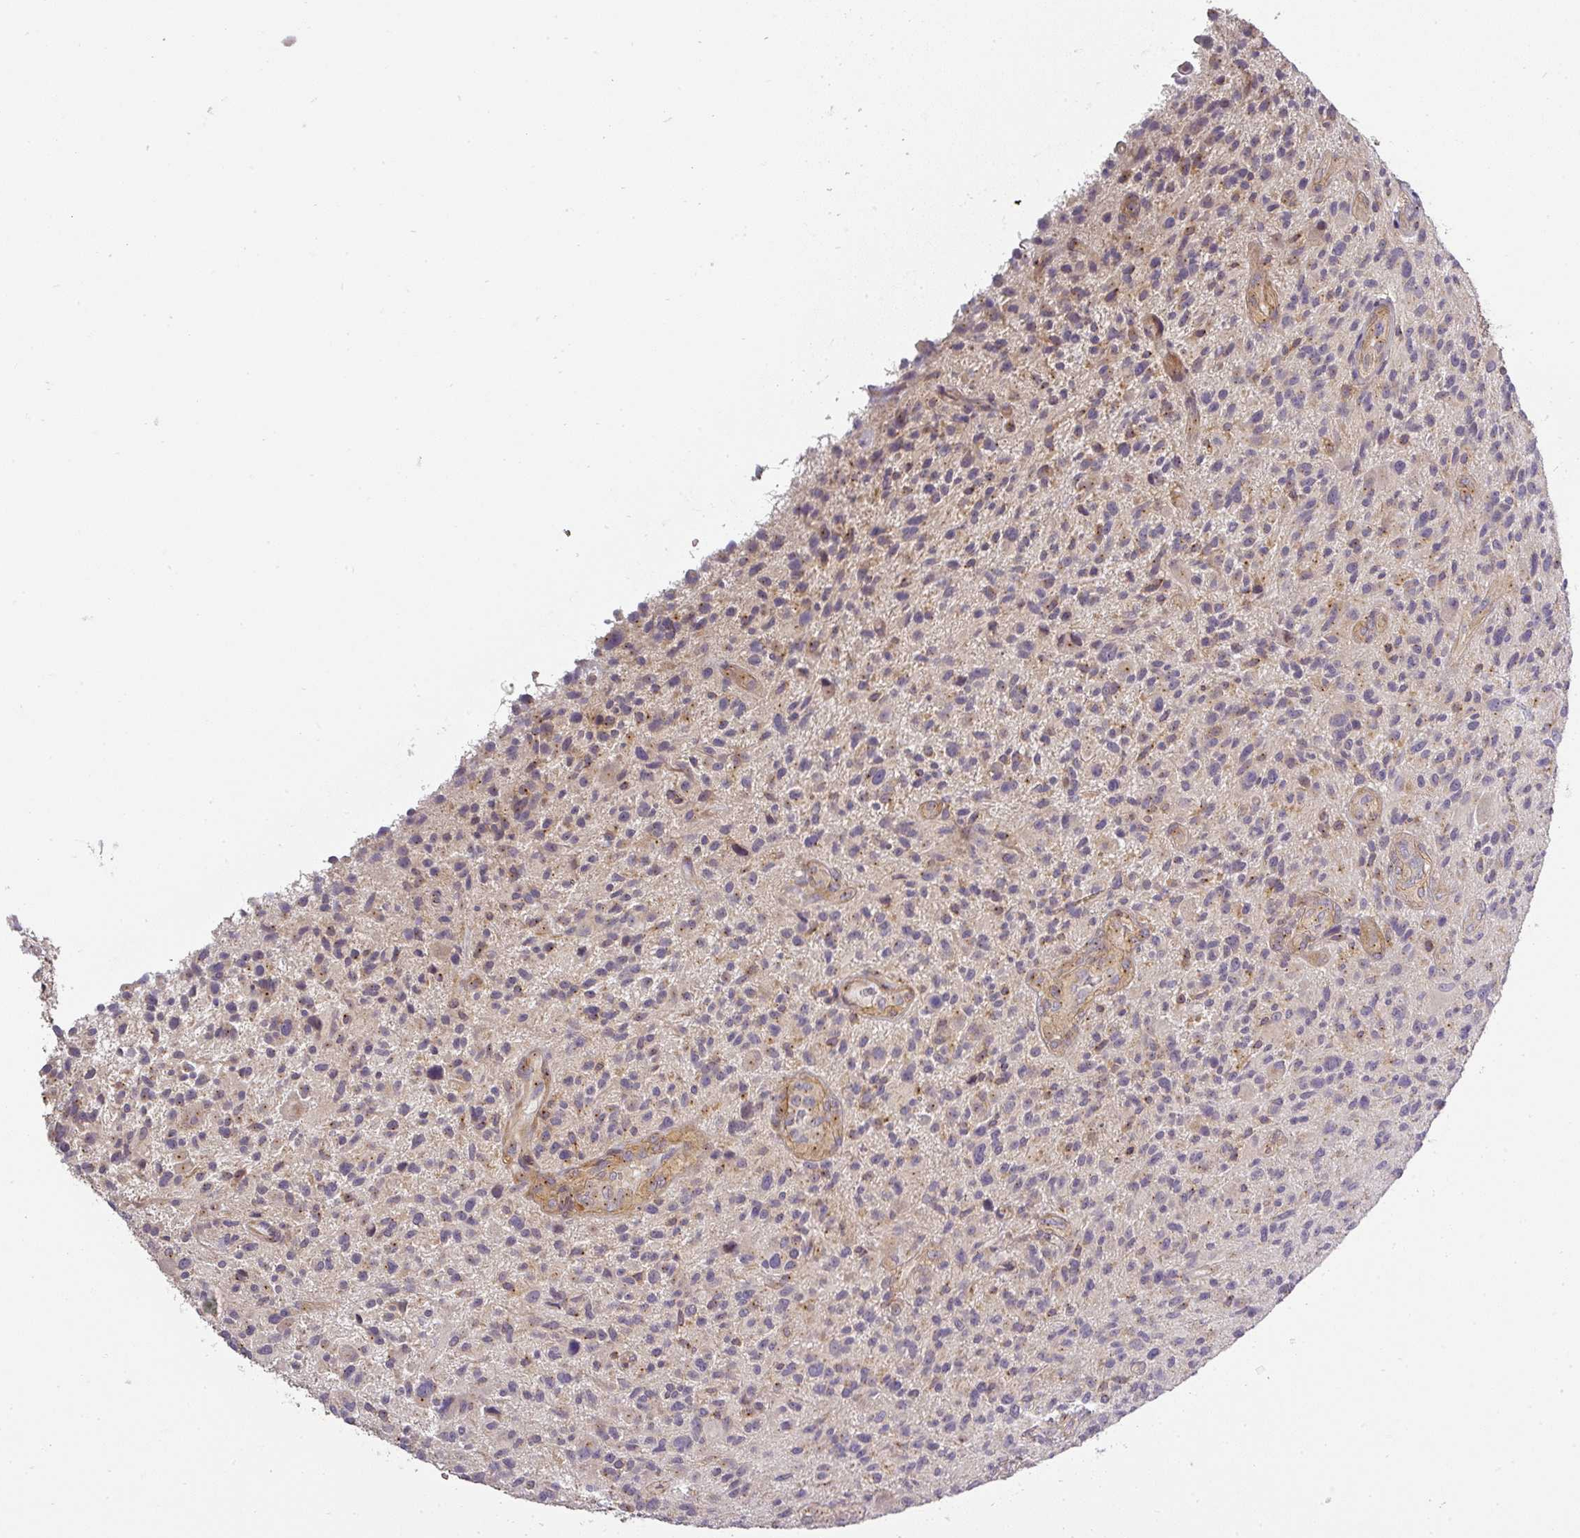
{"staining": {"intensity": "negative", "quantity": "none", "location": "none"}, "tissue": "glioma", "cell_type": "Tumor cells", "image_type": "cancer", "snomed": [{"axis": "morphology", "description": "Glioma, malignant, High grade"}, {"axis": "topography", "description": "Brain"}], "caption": "Tumor cells show no significant protein staining in glioma.", "gene": "NIN", "patient": {"sex": "male", "age": 47}}